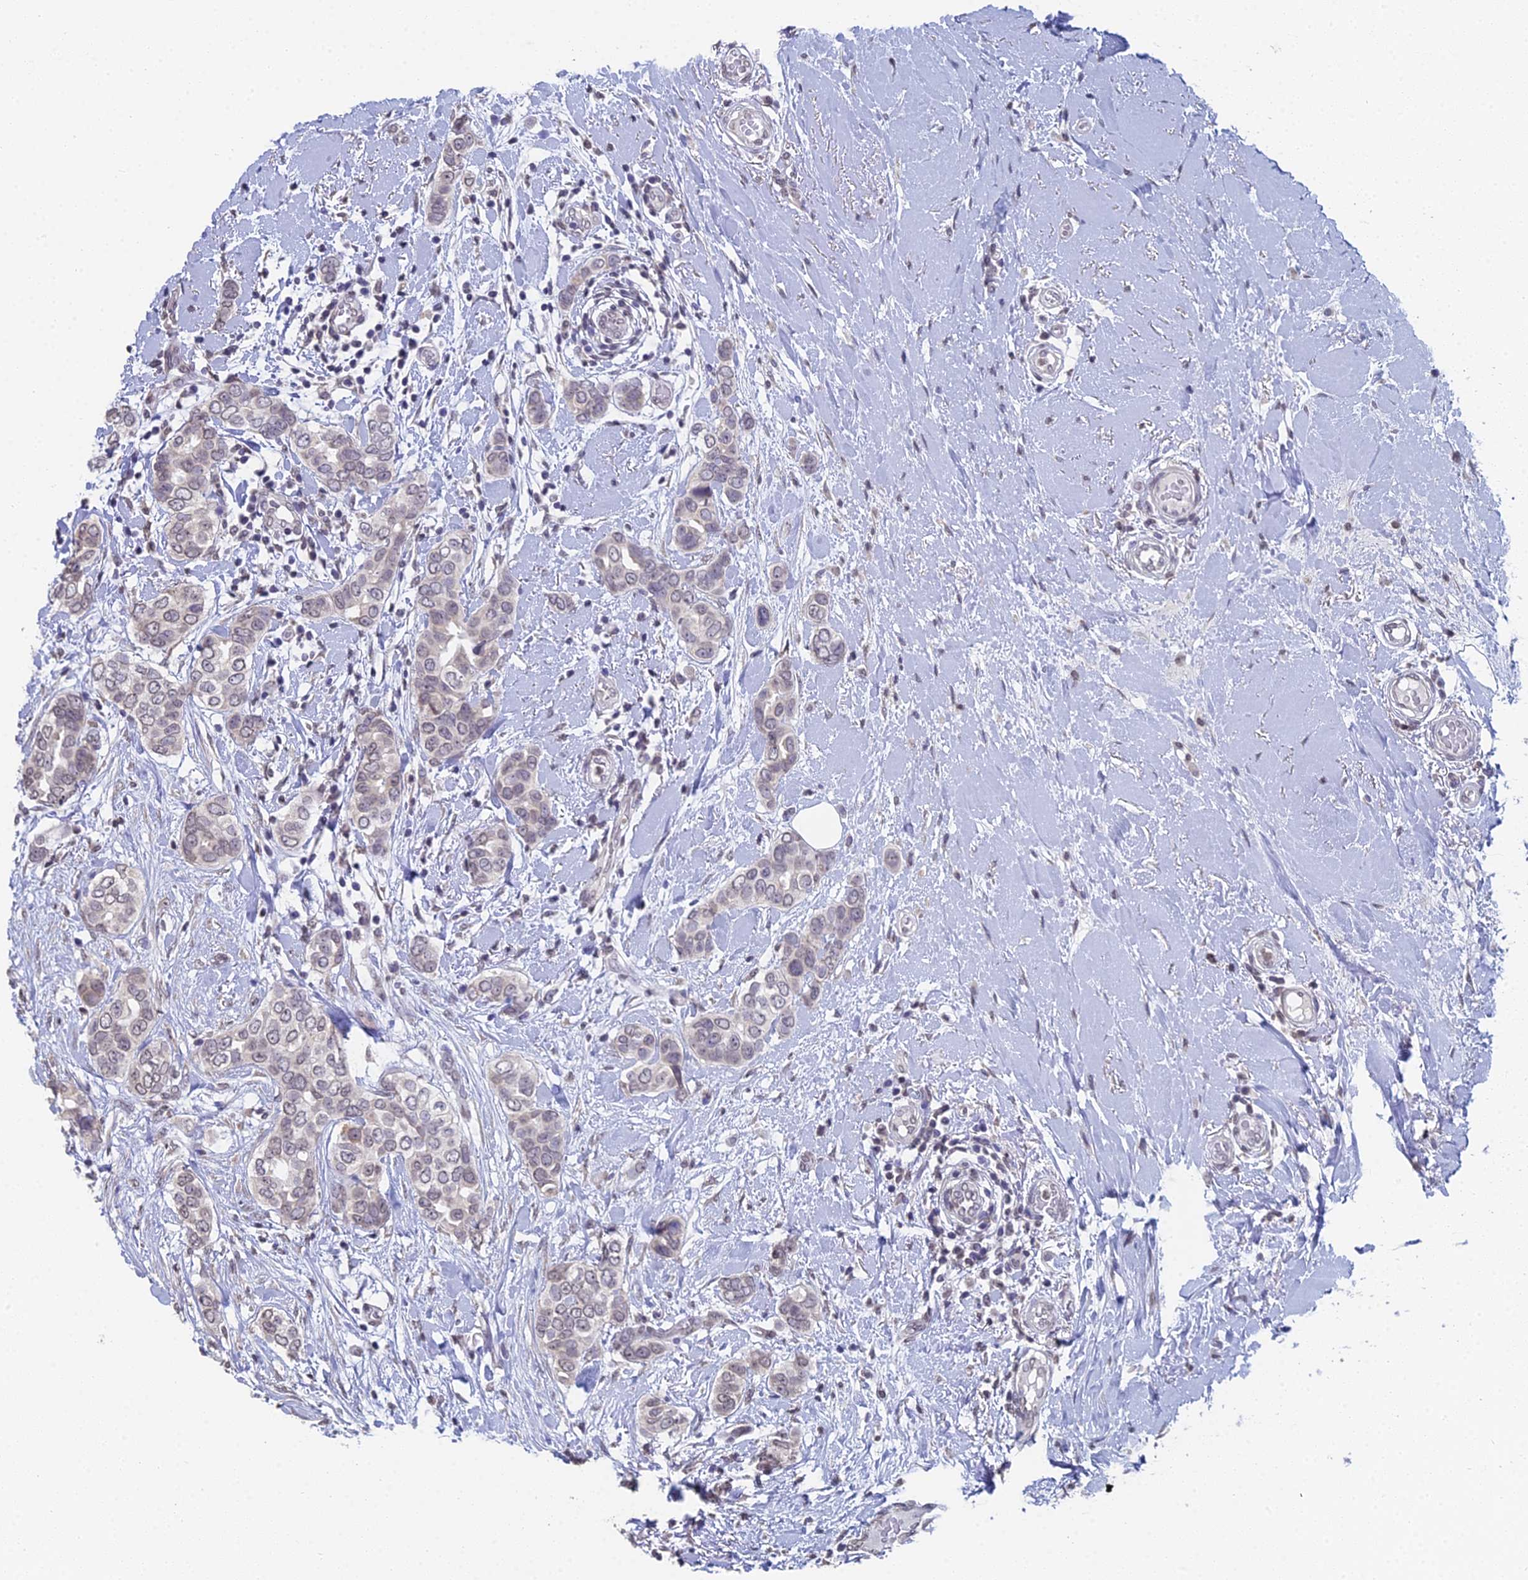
{"staining": {"intensity": "weak", "quantity": "<25%", "location": "nuclear"}, "tissue": "breast cancer", "cell_type": "Tumor cells", "image_type": "cancer", "snomed": [{"axis": "morphology", "description": "Lobular carcinoma"}, {"axis": "topography", "description": "Breast"}], "caption": "A micrograph of breast lobular carcinoma stained for a protein shows no brown staining in tumor cells.", "gene": "PRR22", "patient": {"sex": "female", "age": 51}}